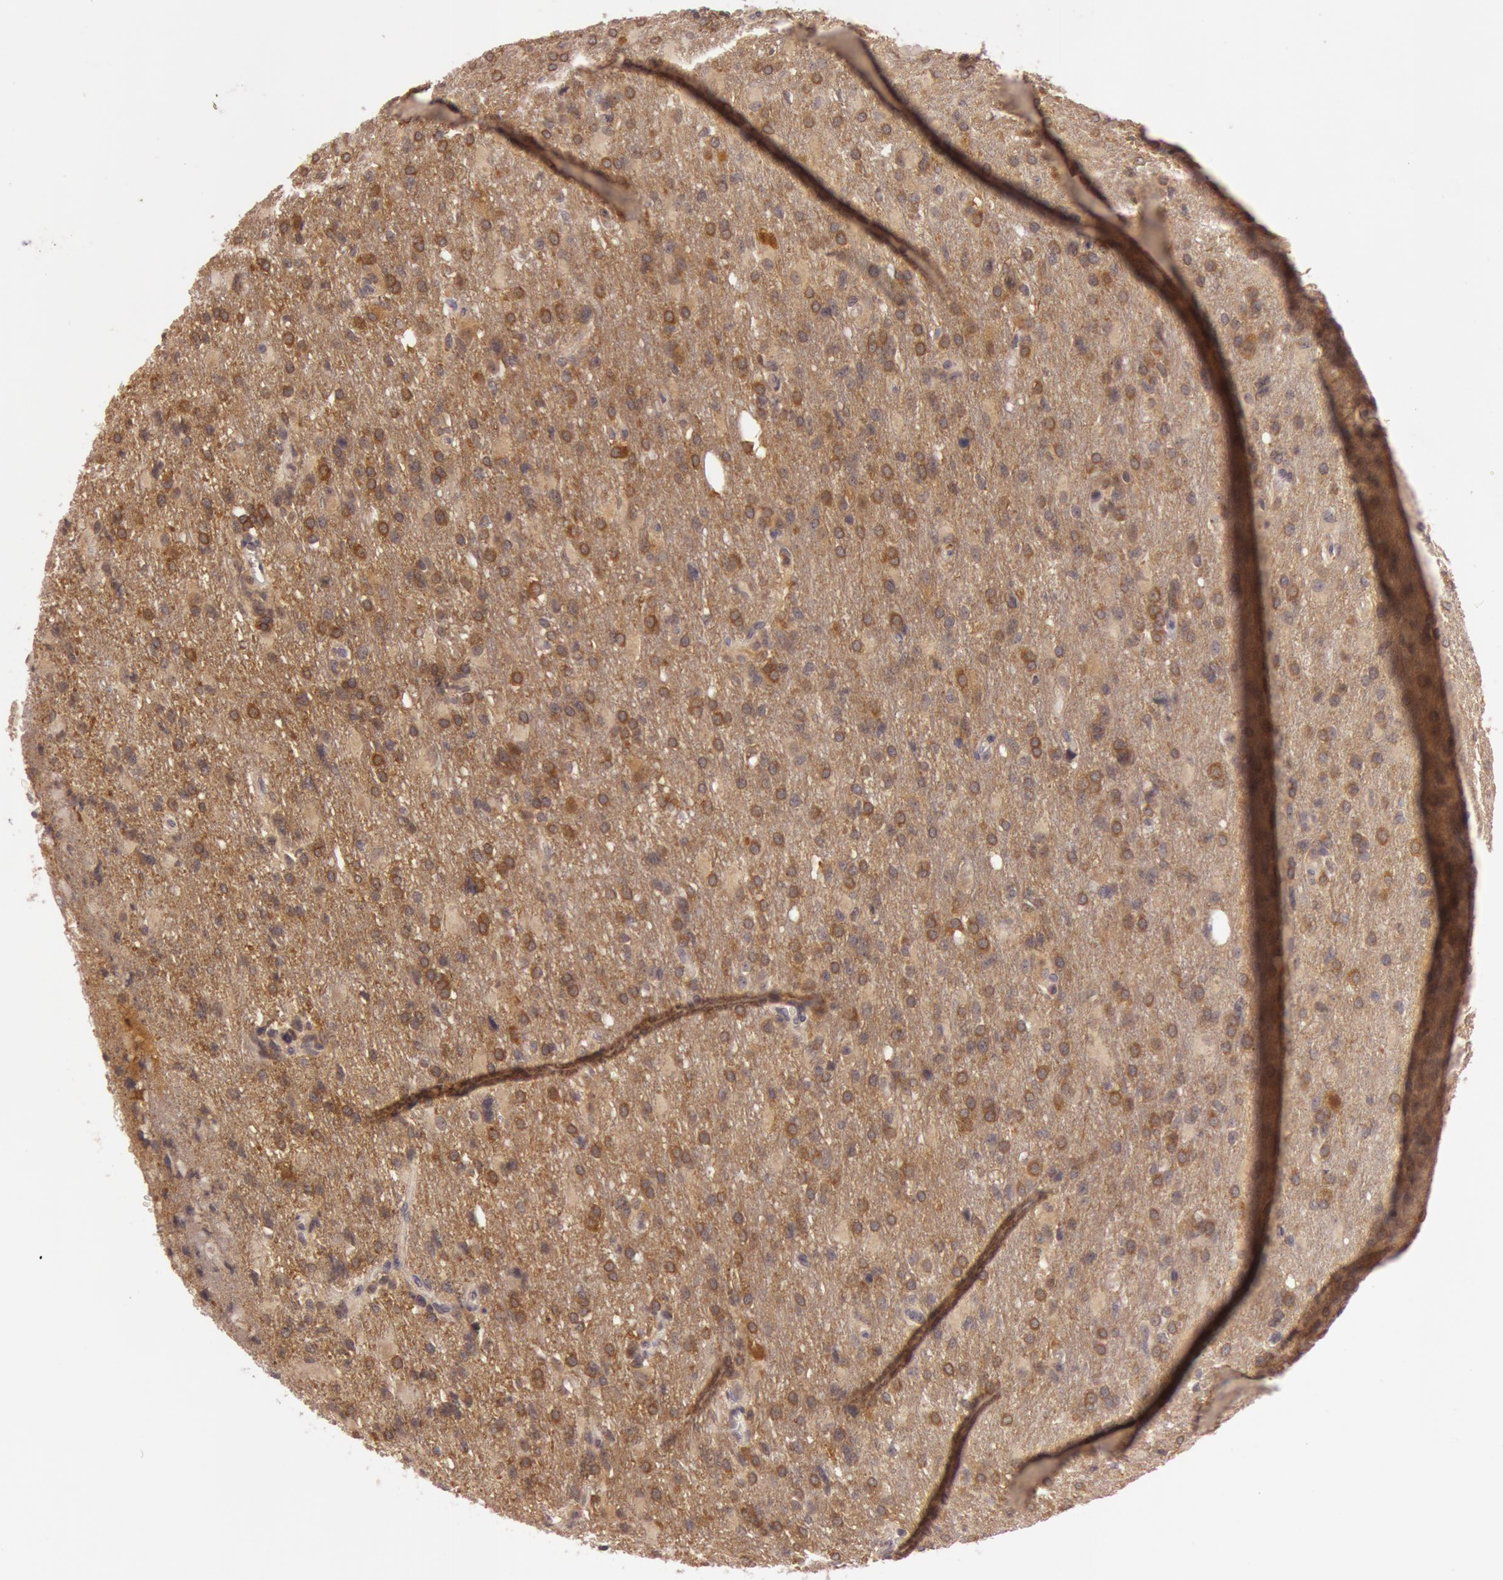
{"staining": {"intensity": "moderate", "quantity": ">75%", "location": "cytoplasmic/membranous"}, "tissue": "glioma", "cell_type": "Tumor cells", "image_type": "cancer", "snomed": [{"axis": "morphology", "description": "Glioma, malignant, High grade"}, {"axis": "topography", "description": "Brain"}], "caption": "Immunohistochemical staining of glioma shows medium levels of moderate cytoplasmic/membranous expression in approximately >75% of tumor cells.", "gene": "ATG2B", "patient": {"sex": "male", "age": 68}}